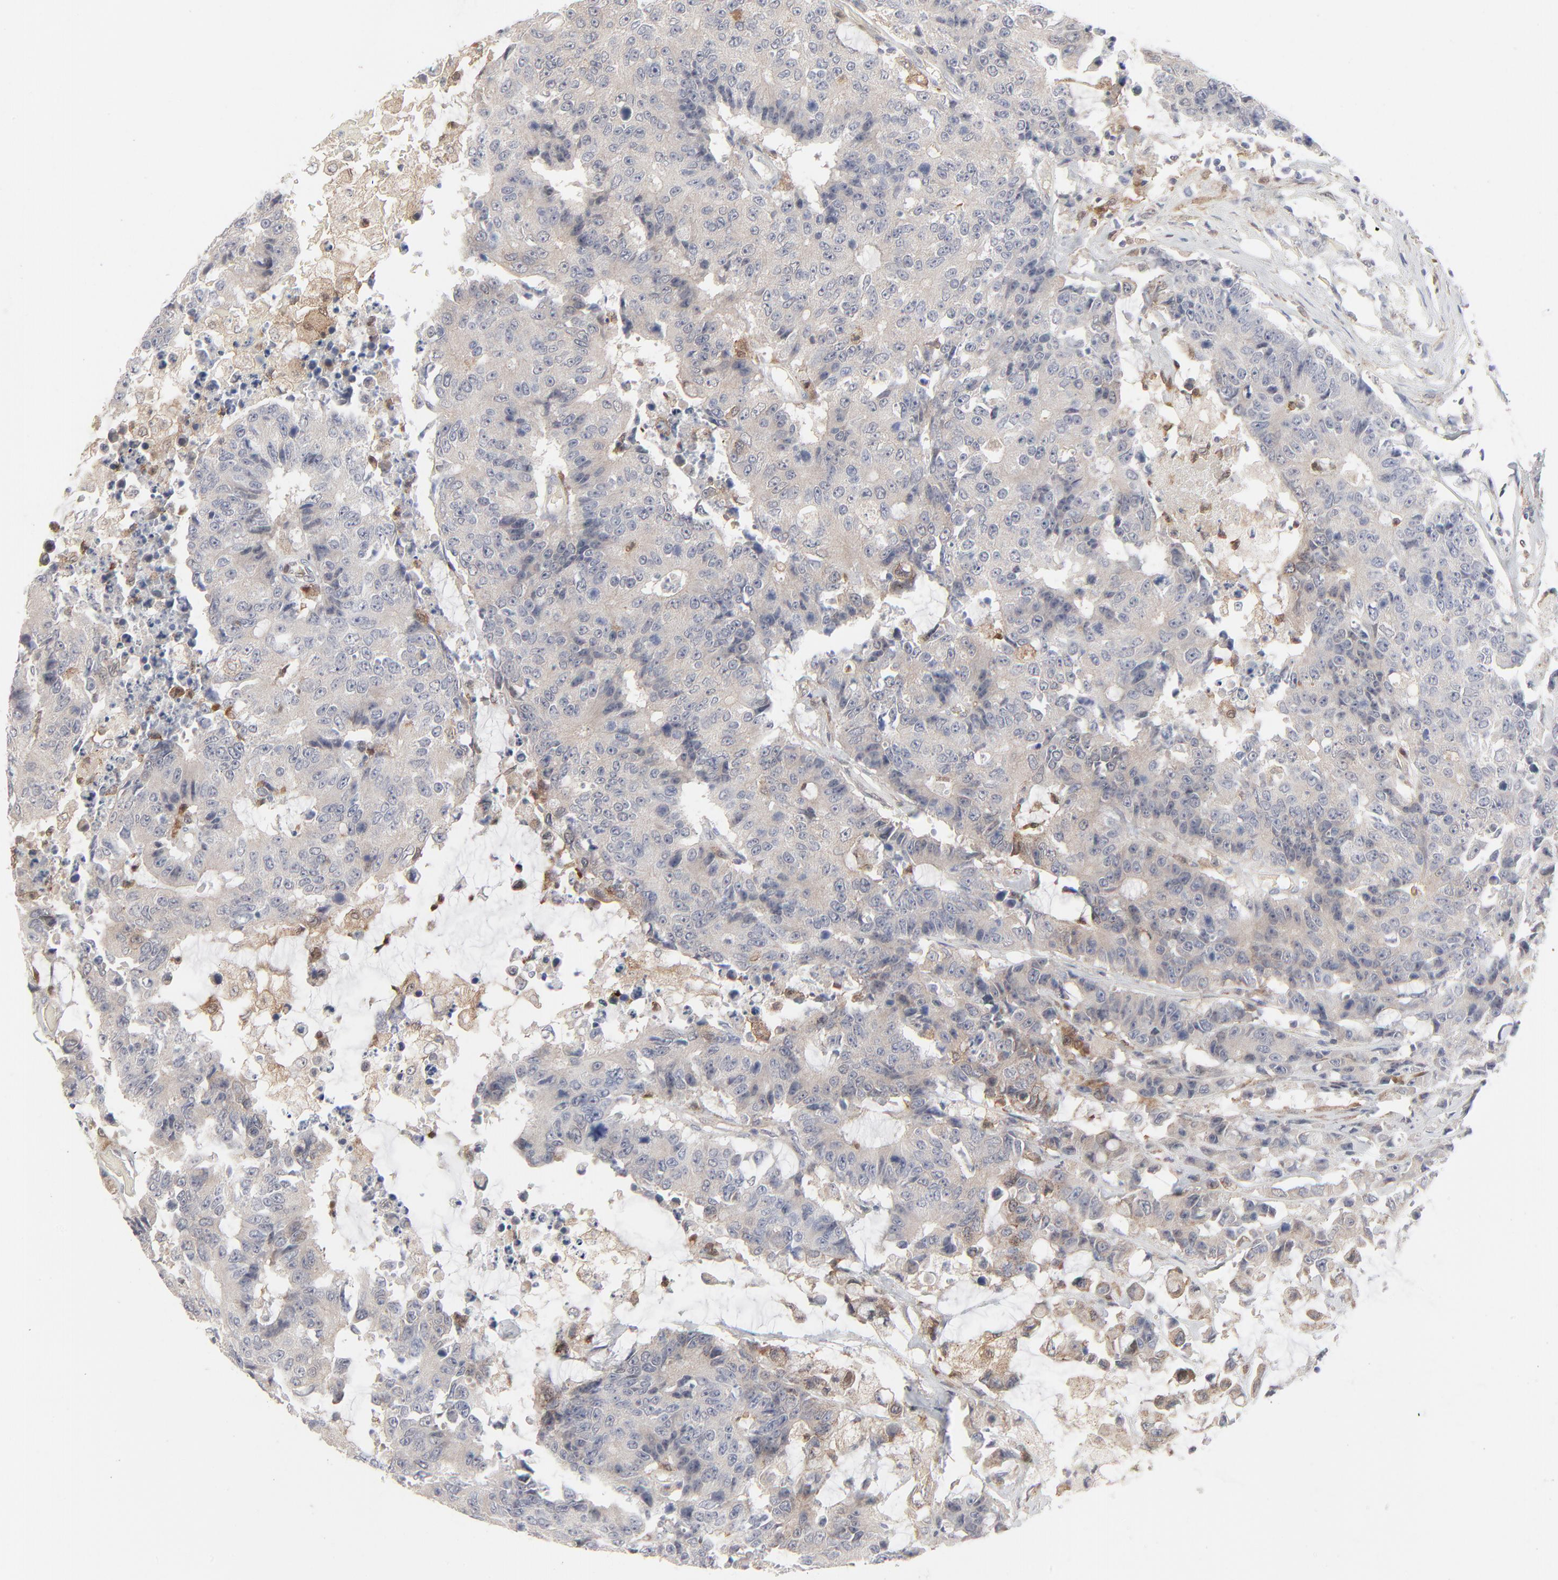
{"staining": {"intensity": "weak", "quantity": "<25%", "location": "cytoplasmic/membranous"}, "tissue": "colorectal cancer", "cell_type": "Tumor cells", "image_type": "cancer", "snomed": [{"axis": "morphology", "description": "Adenocarcinoma, NOS"}, {"axis": "topography", "description": "Colon"}], "caption": "Colorectal cancer was stained to show a protein in brown. There is no significant positivity in tumor cells.", "gene": "BID", "patient": {"sex": "female", "age": 86}}